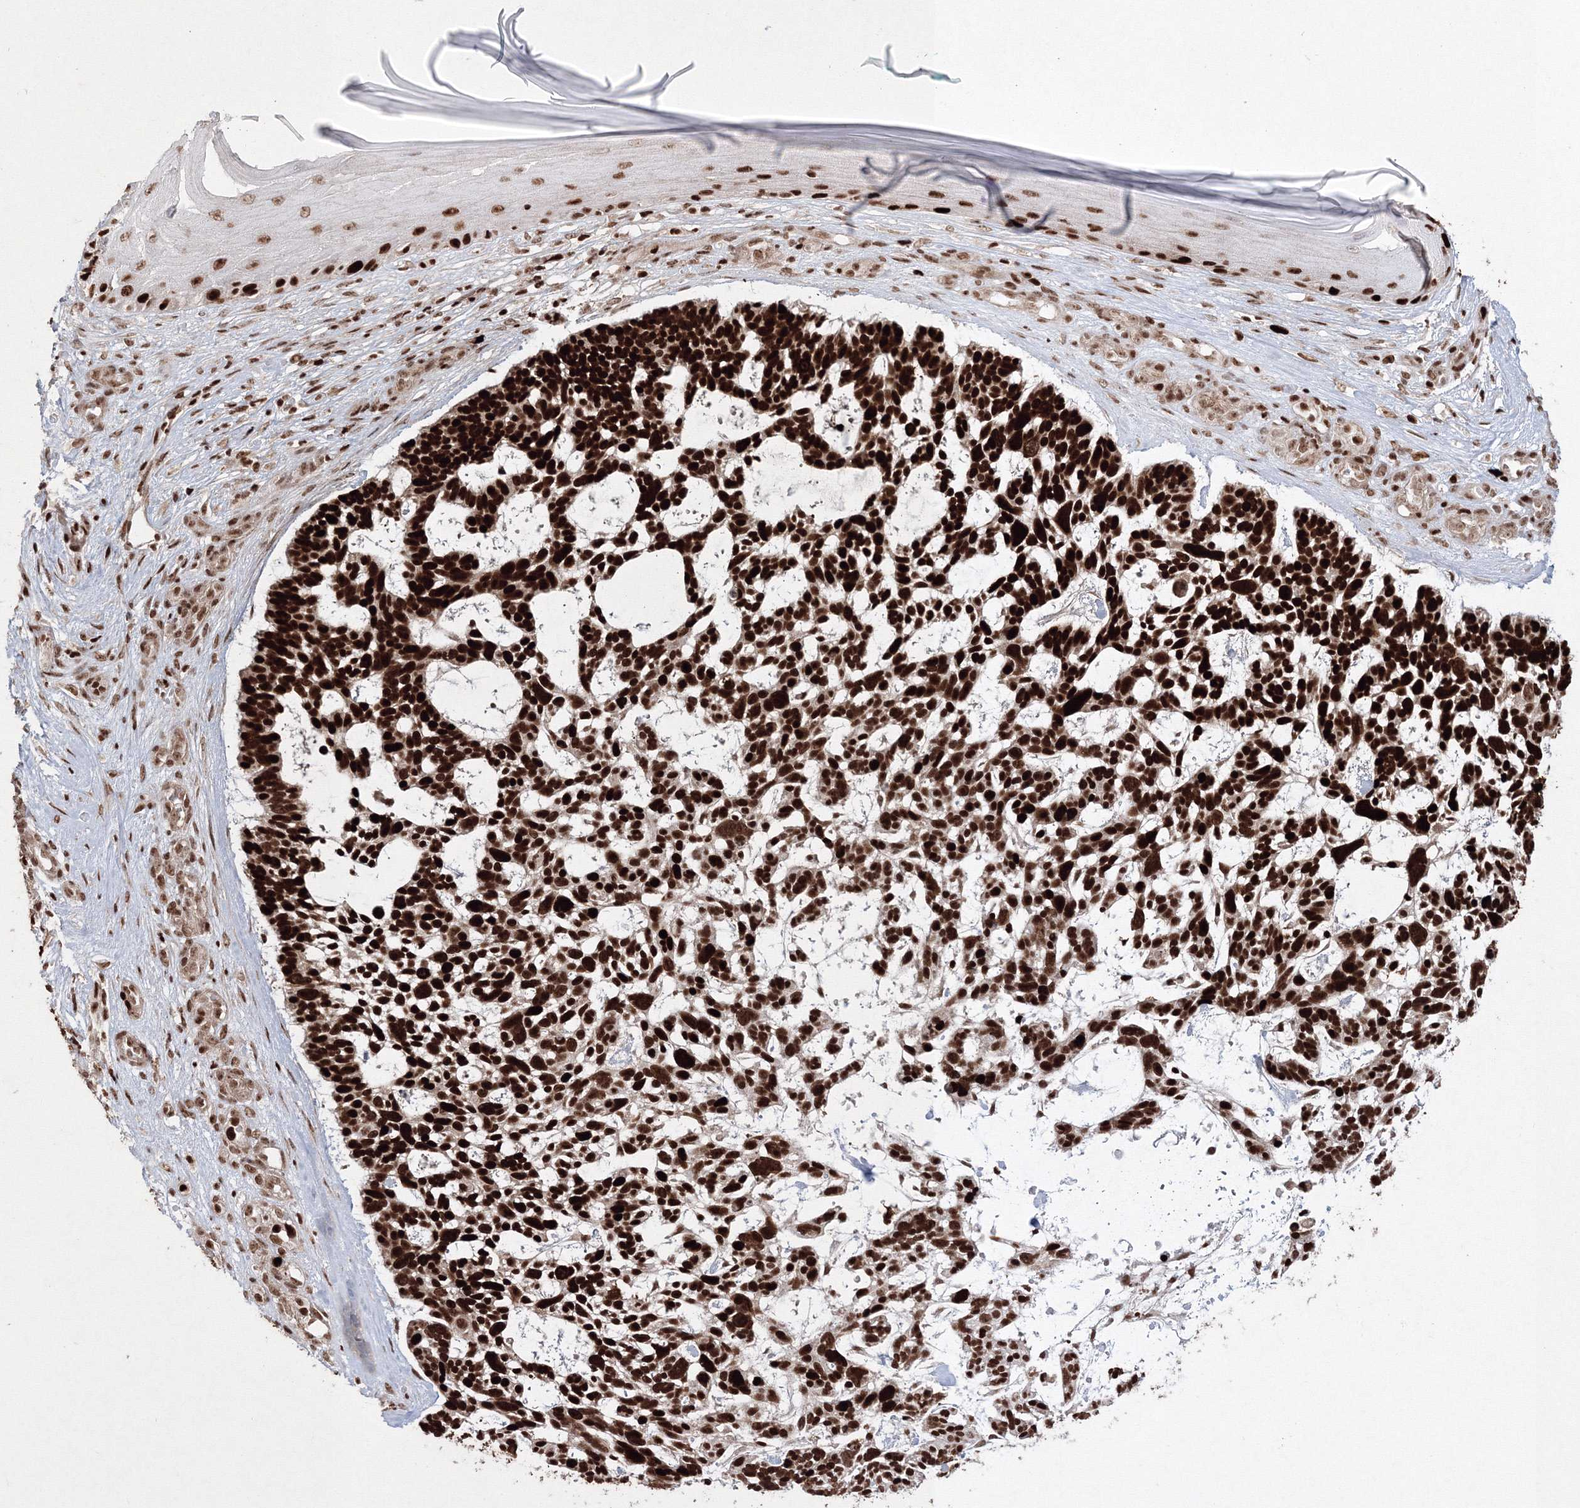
{"staining": {"intensity": "strong", "quantity": ">75%", "location": "nuclear"}, "tissue": "skin cancer", "cell_type": "Tumor cells", "image_type": "cancer", "snomed": [{"axis": "morphology", "description": "Basal cell carcinoma"}, {"axis": "topography", "description": "Skin"}], "caption": "Tumor cells show high levels of strong nuclear expression in approximately >75% of cells in human skin cancer.", "gene": "LIG1", "patient": {"sex": "male", "age": 88}}